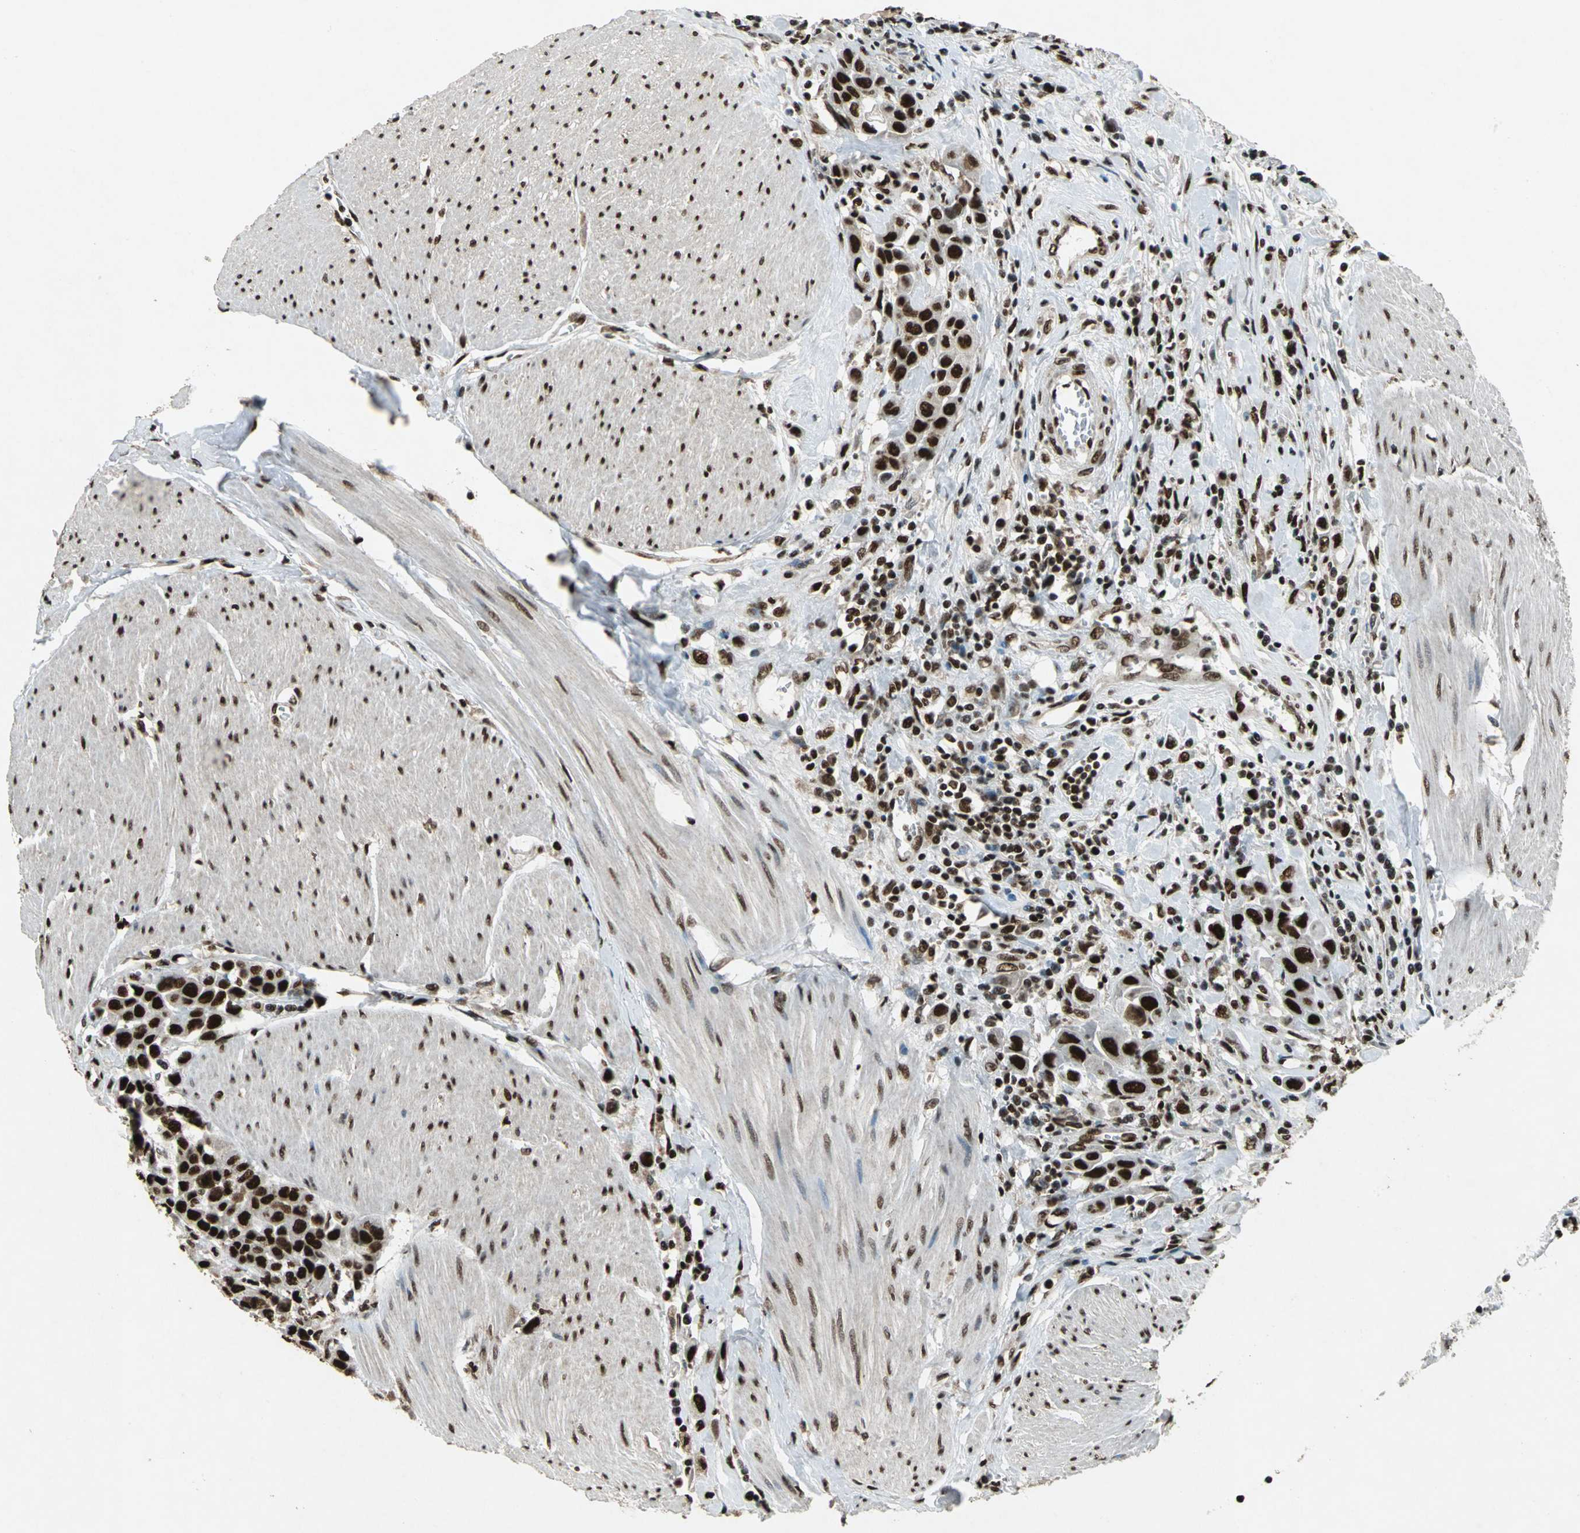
{"staining": {"intensity": "strong", "quantity": ">75%", "location": "nuclear"}, "tissue": "urothelial cancer", "cell_type": "Tumor cells", "image_type": "cancer", "snomed": [{"axis": "morphology", "description": "Urothelial carcinoma, High grade"}, {"axis": "topography", "description": "Urinary bladder"}], "caption": "Immunohistochemical staining of urothelial cancer displays high levels of strong nuclear positivity in approximately >75% of tumor cells. (DAB (3,3'-diaminobenzidine) IHC with brightfield microscopy, high magnification).", "gene": "MTA2", "patient": {"sex": "male", "age": 50}}